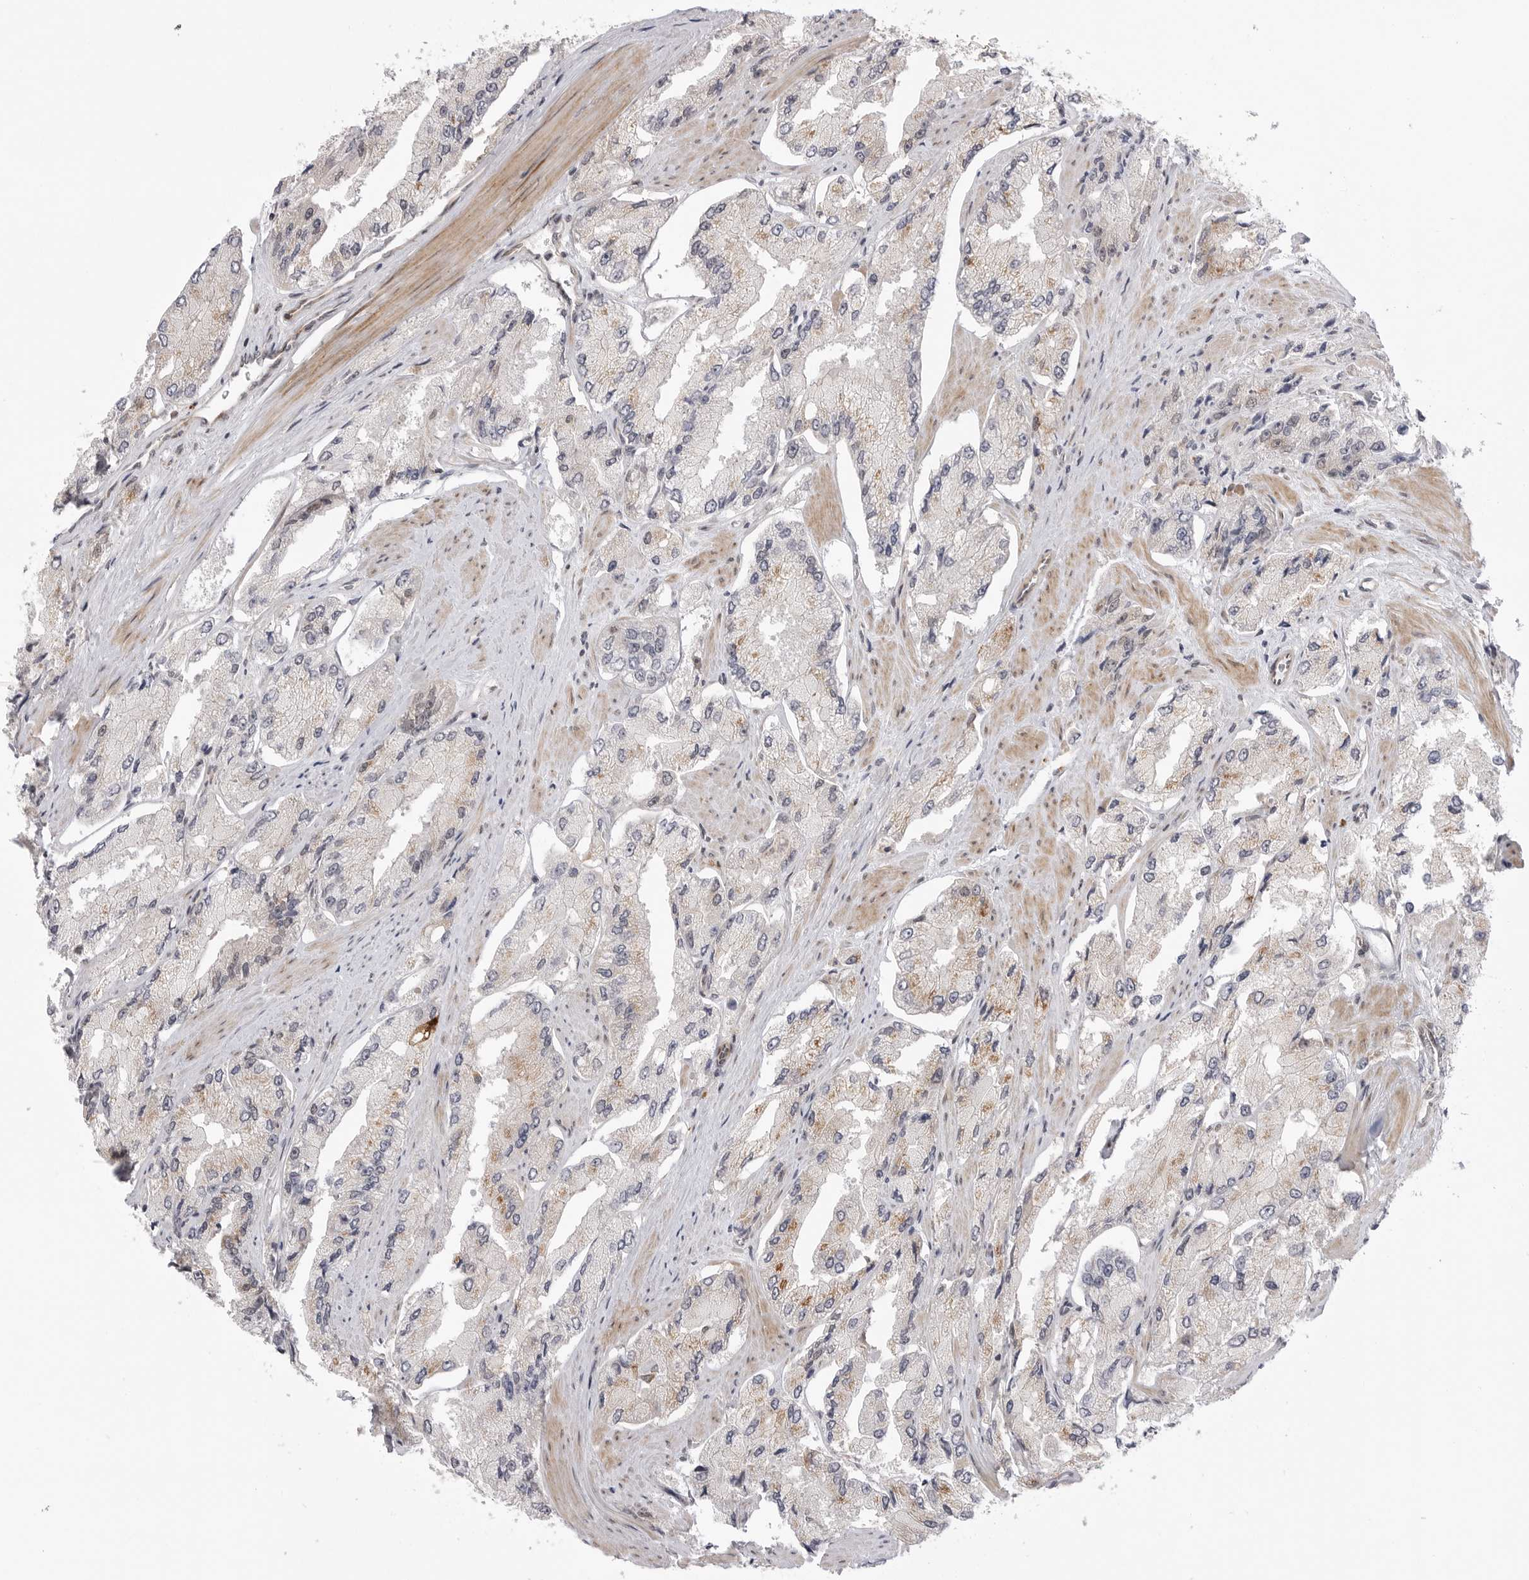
{"staining": {"intensity": "moderate", "quantity": "<25%", "location": "cytoplasmic/membranous"}, "tissue": "prostate cancer", "cell_type": "Tumor cells", "image_type": "cancer", "snomed": [{"axis": "morphology", "description": "Adenocarcinoma, High grade"}, {"axis": "topography", "description": "Prostate"}], "caption": "Tumor cells show low levels of moderate cytoplasmic/membranous positivity in about <25% of cells in high-grade adenocarcinoma (prostate).", "gene": "GGT6", "patient": {"sex": "male", "age": 58}}